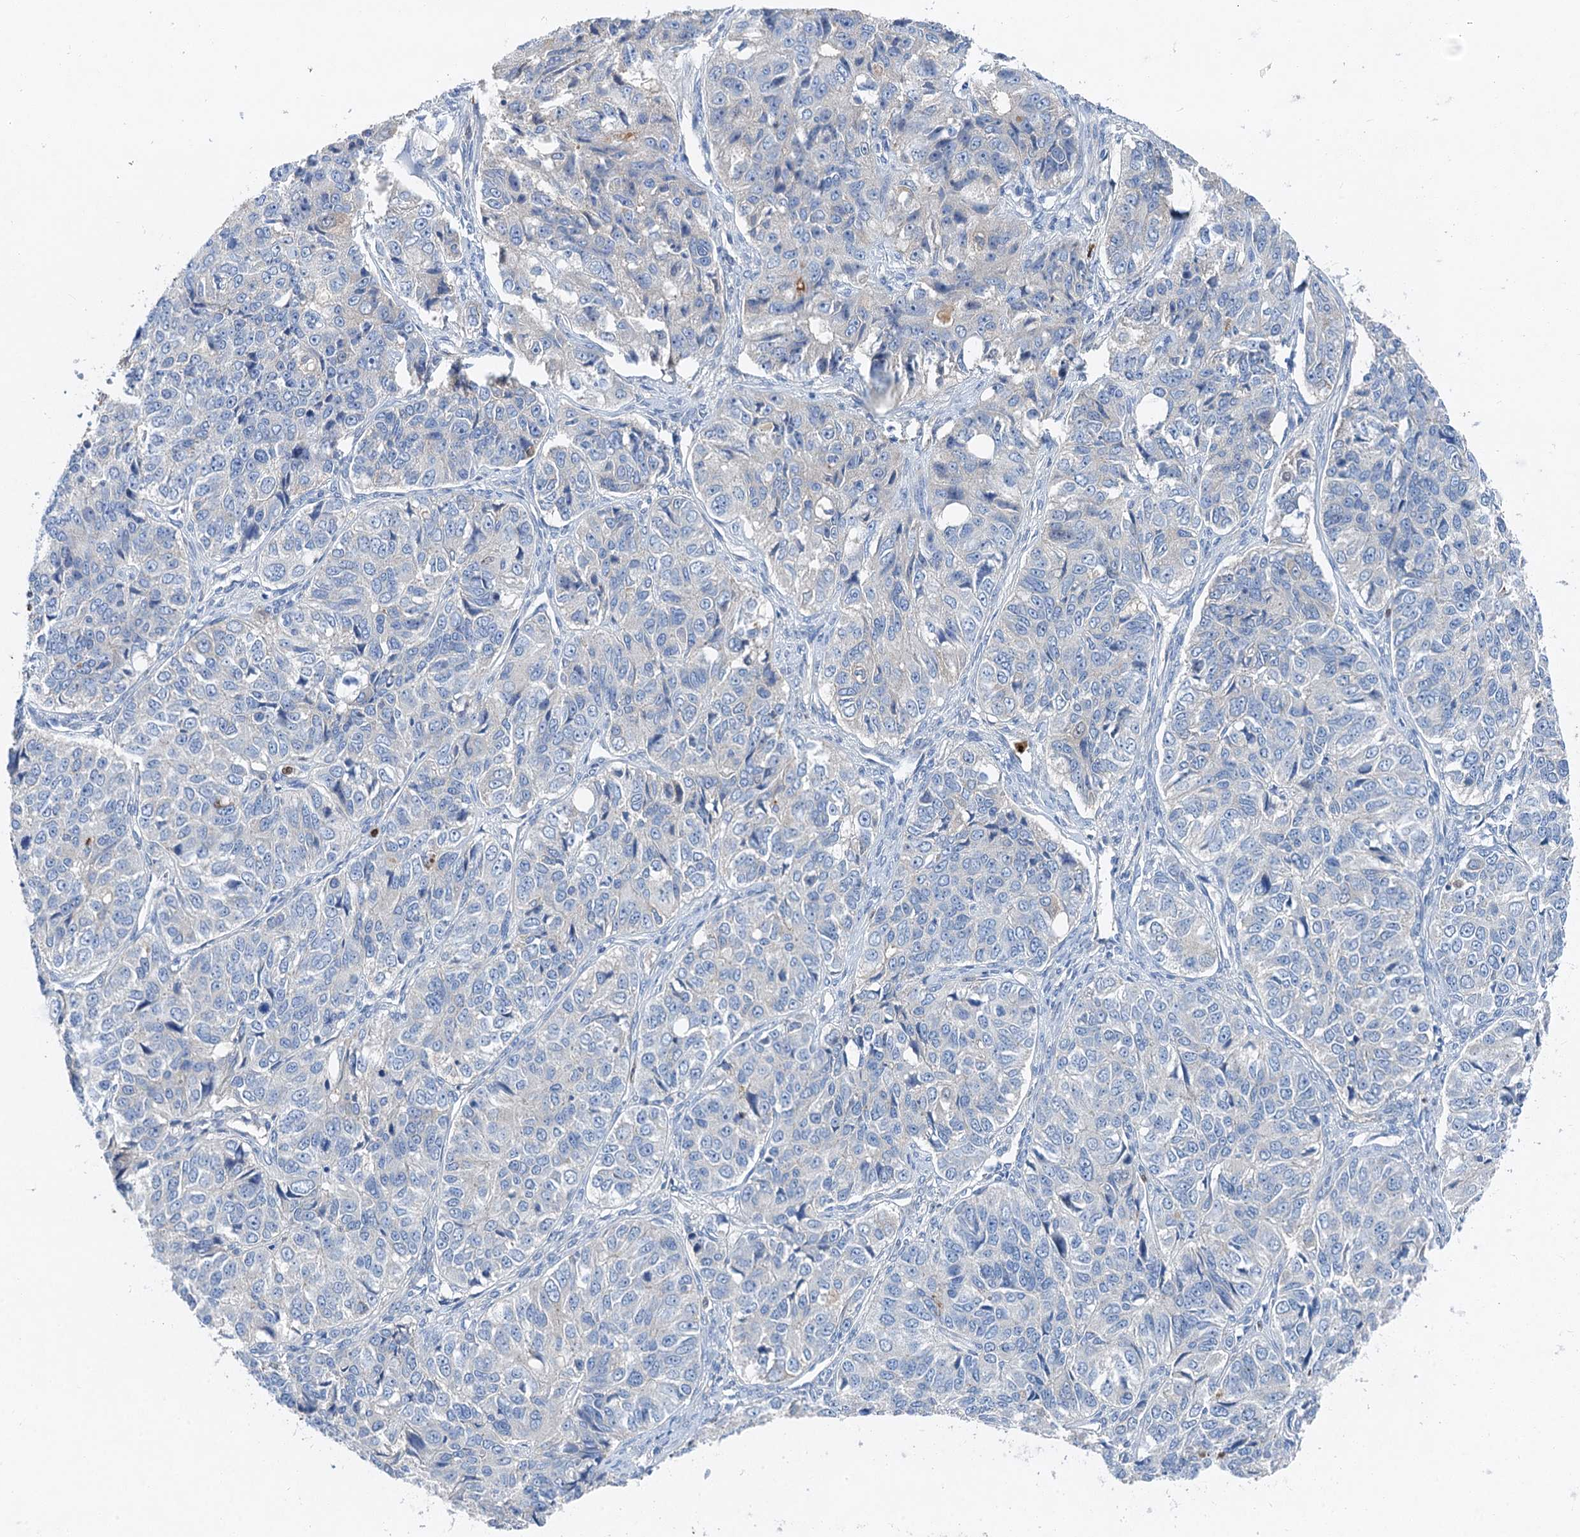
{"staining": {"intensity": "negative", "quantity": "none", "location": "none"}, "tissue": "ovarian cancer", "cell_type": "Tumor cells", "image_type": "cancer", "snomed": [{"axis": "morphology", "description": "Carcinoma, endometroid"}, {"axis": "topography", "description": "Ovary"}], "caption": "This is an IHC image of human ovarian cancer. There is no staining in tumor cells.", "gene": "OTOA", "patient": {"sex": "female", "age": 51}}